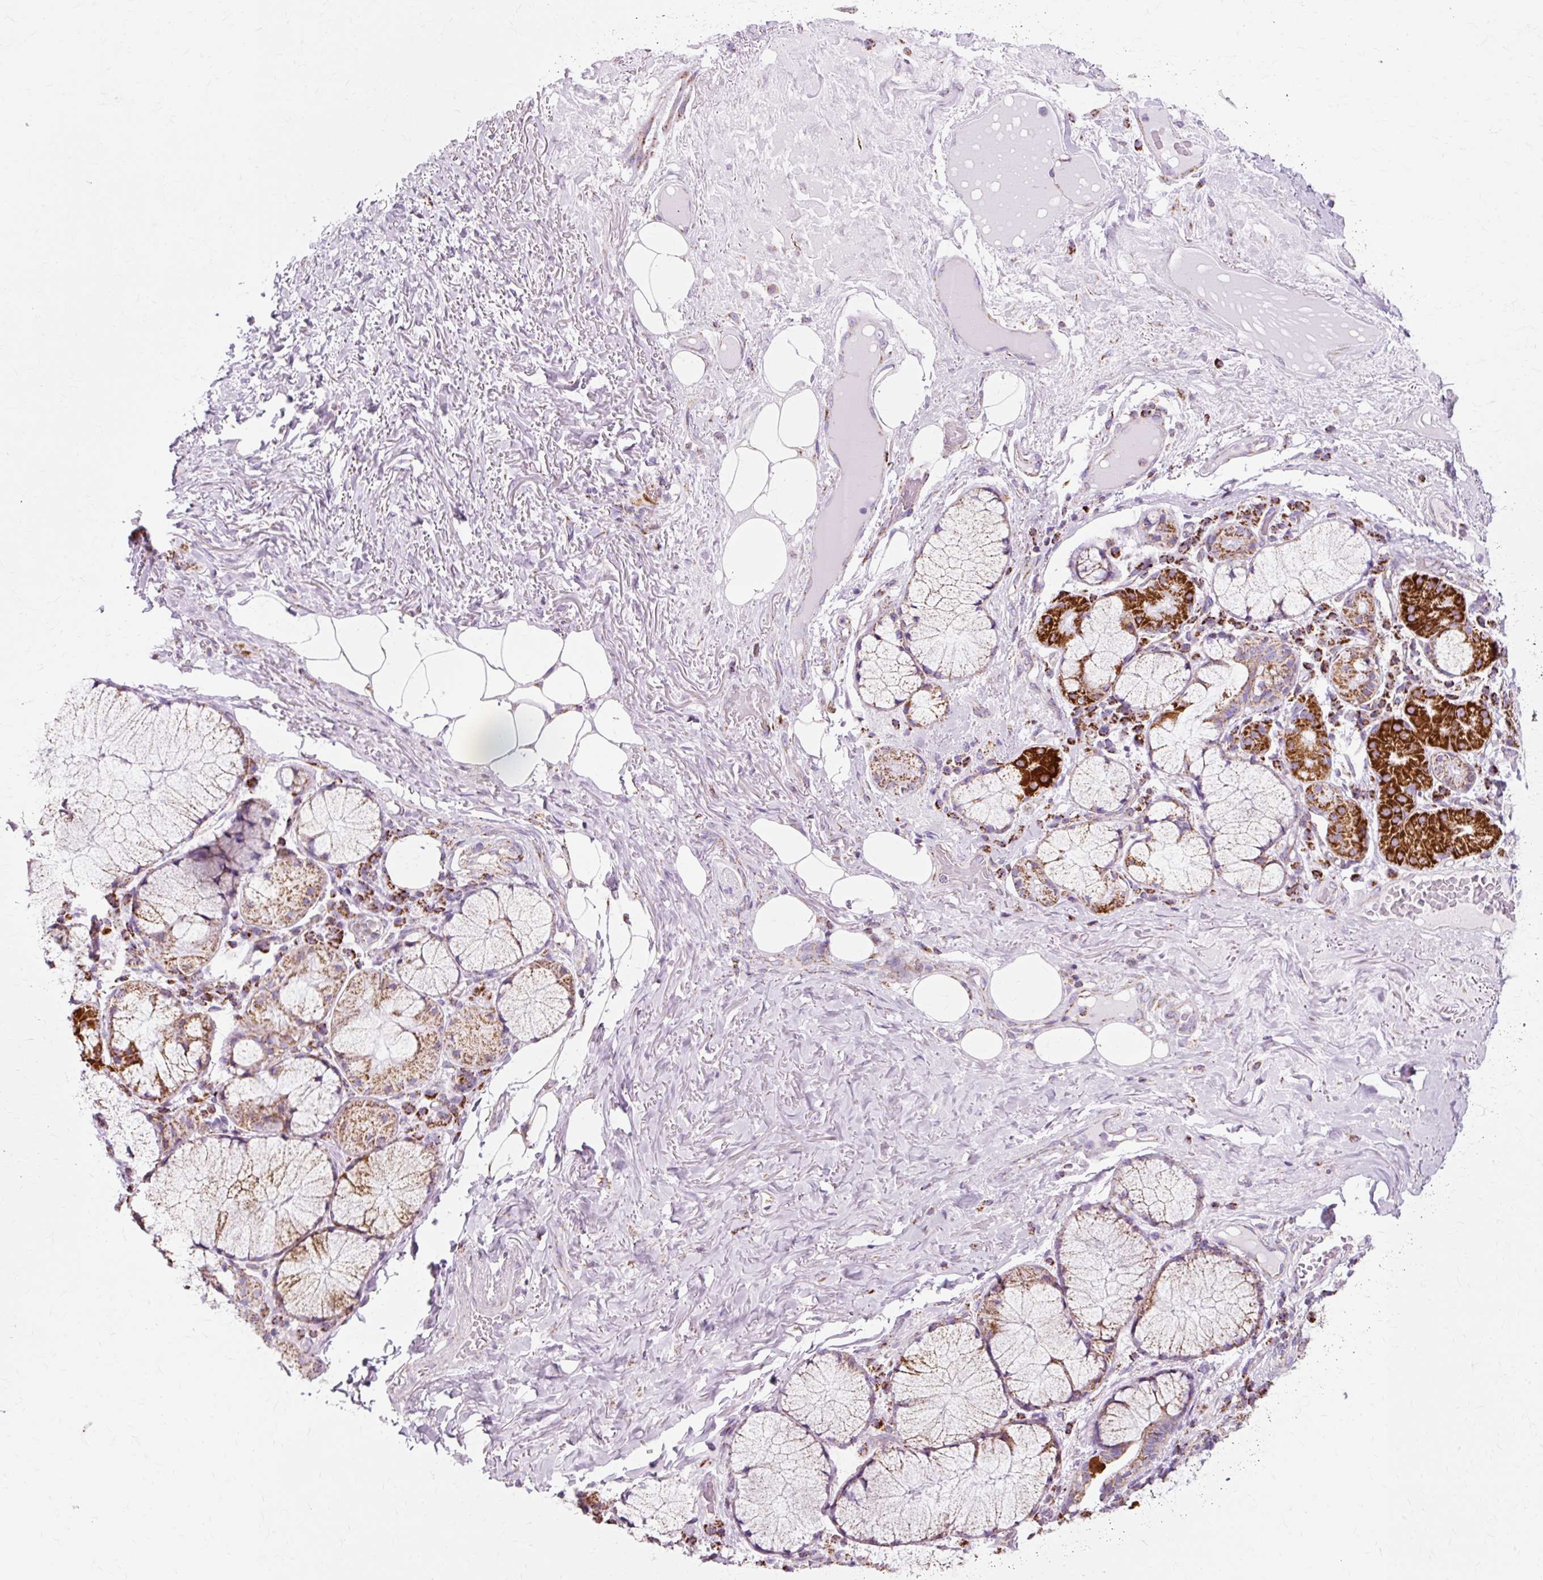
{"staining": {"intensity": "negative", "quantity": "none", "location": "none"}, "tissue": "adipose tissue", "cell_type": "Adipocytes", "image_type": "normal", "snomed": [{"axis": "morphology", "description": "Normal tissue, NOS"}, {"axis": "topography", "description": "Cartilage tissue"}, {"axis": "topography", "description": "Bronchus"}], "caption": "An image of adipose tissue stained for a protein shows no brown staining in adipocytes. The staining was performed using DAB (3,3'-diaminobenzidine) to visualize the protein expression in brown, while the nuclei were stained in blue with hematoxylin (Magnification: 20x).", "gene": "ATP5PO", "patient": {"sex": "male", "age": 56}}